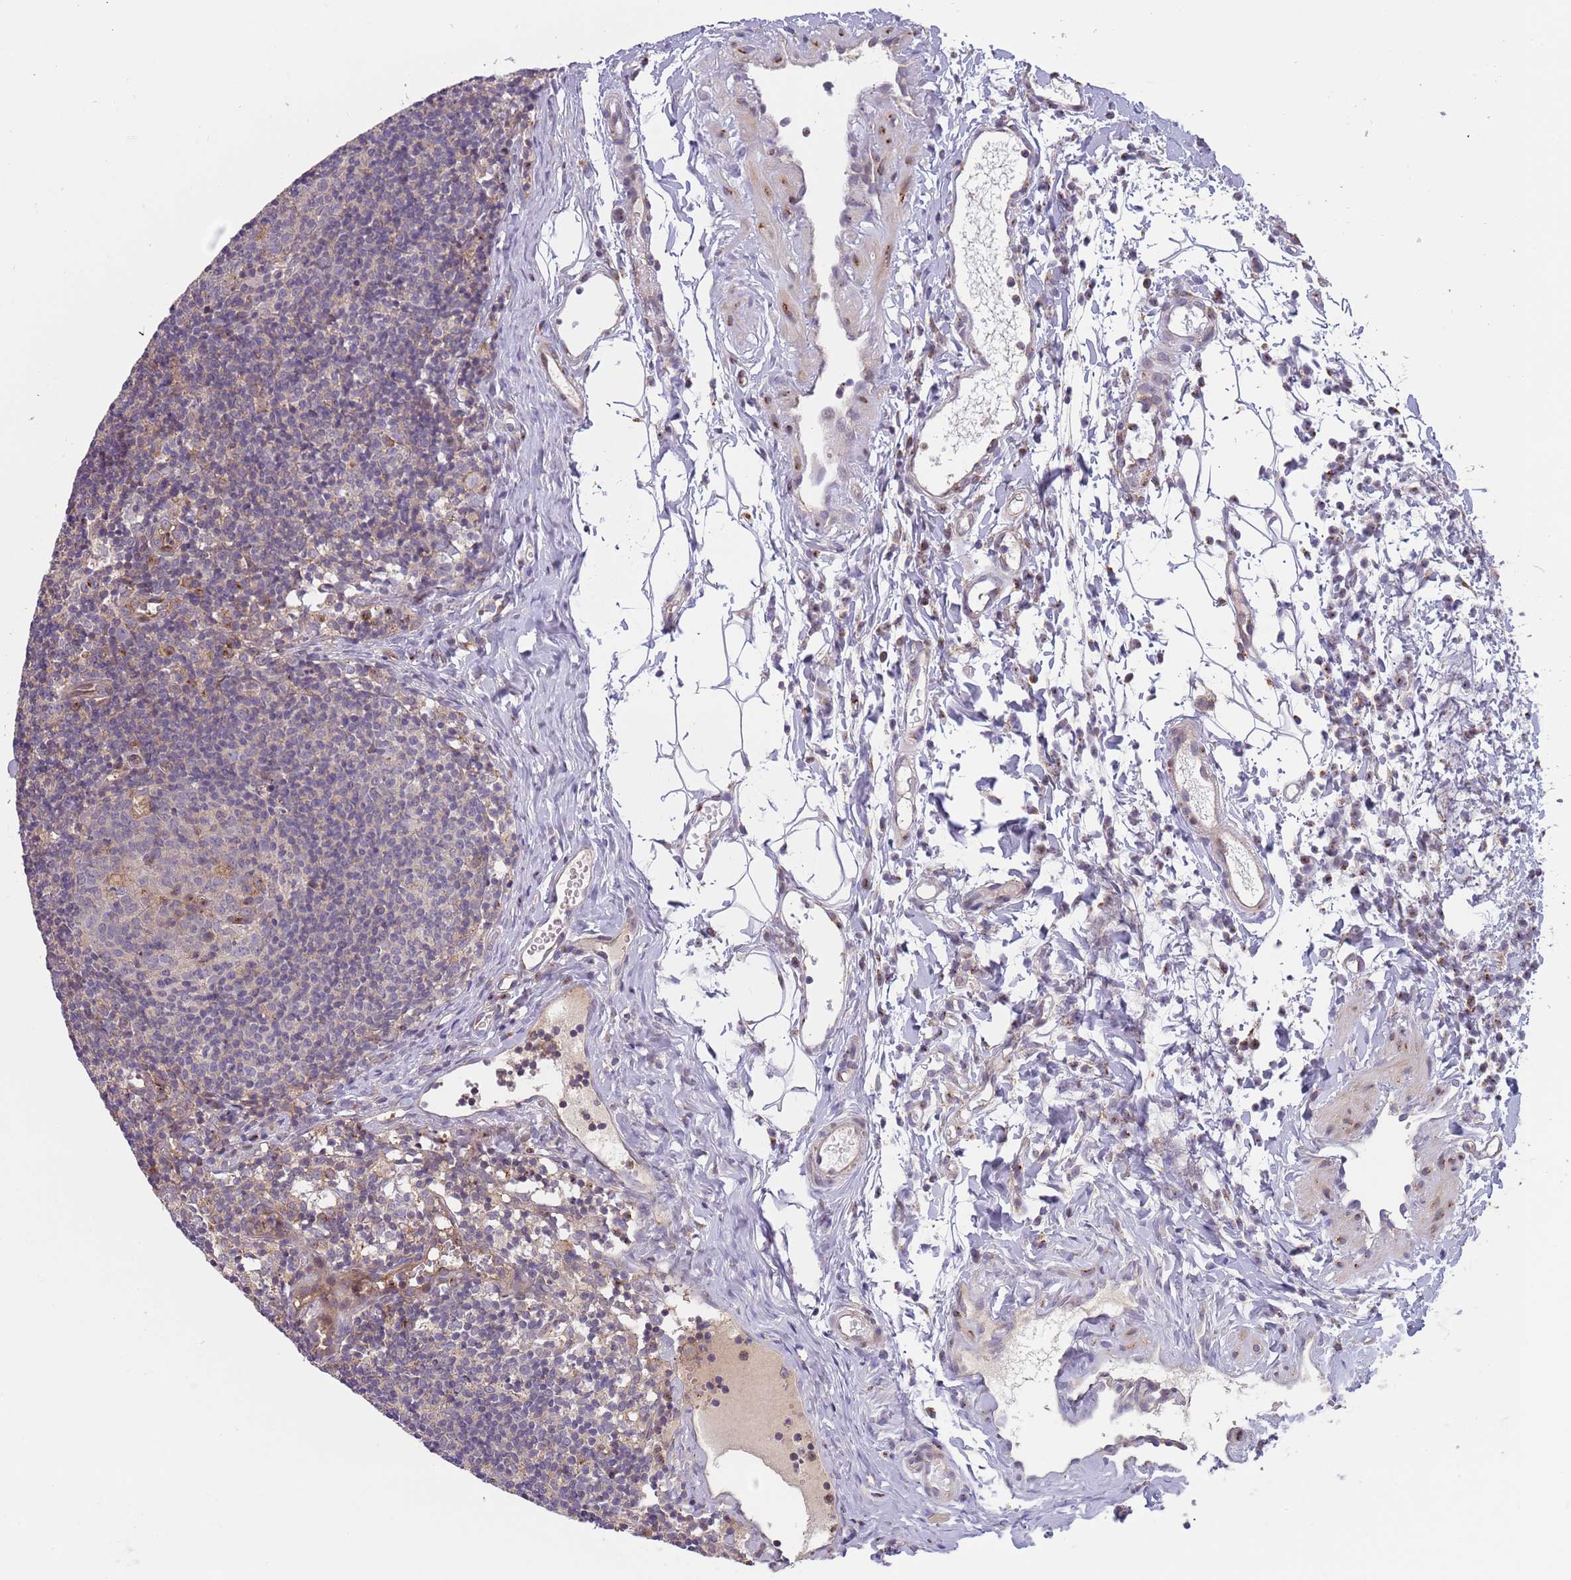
{"staining": {"intensity": "moderate", "quantity": "<25%", "location": "cytoplasmic/membranous"}, "tissue": "lymph node", "cell_type": "Germinal center cells", "image_type": "normal", "snomed": [{"axis": "morphology", "description": "Normal tissue, NOS"}, {"axis": "topography", "description": "Lymph node"}], "caption": "Unremarkable lymph node was stained to show a protein in brown. There is low levels of moderate cytoplasmic/membranous positivity in approximately <25% of germinal center cells. The protein of interest is shown in brown color, while the nuclei are stained blue.", "gene": "BTBD7", "patient": {"sex": "female", "age": 37}}